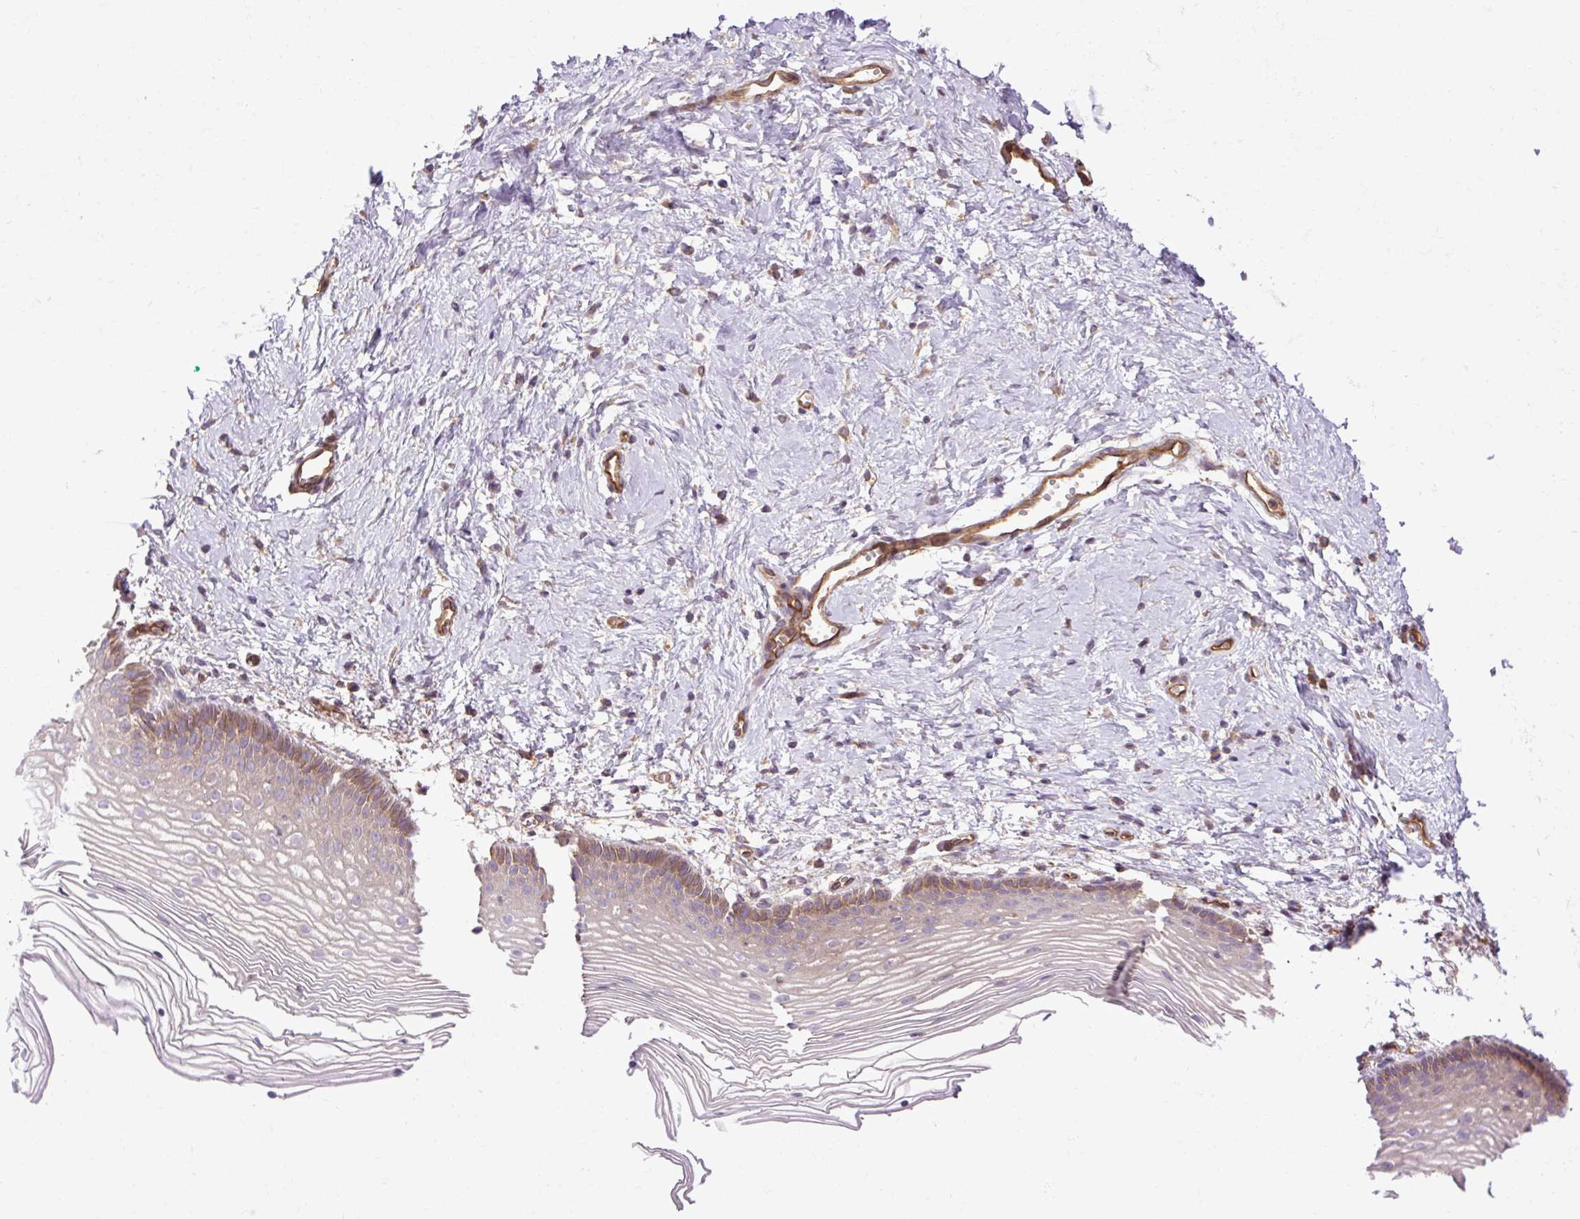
{"staining": {"intensity": "moderate", "quantity": "<25%", "location": "cytoplasmic/membranous"}, "tissue": "vagina", "cell_type": "Squamous epithelial cells", "image_type": "normal", "snomed": [{"axis": "morphology", "description": "Normal tissue, NOS"}, {"axis": "topography", "description": "Vagina"}], "caption": "Immunohistochemical staining of normal vagina reveals low levels of moderate cytoplasmic/membranous expression in approximately <25% of squamous epithelial cells.", "gene": "CCDC93", "patient": {"sex": "female", "age": 56}}